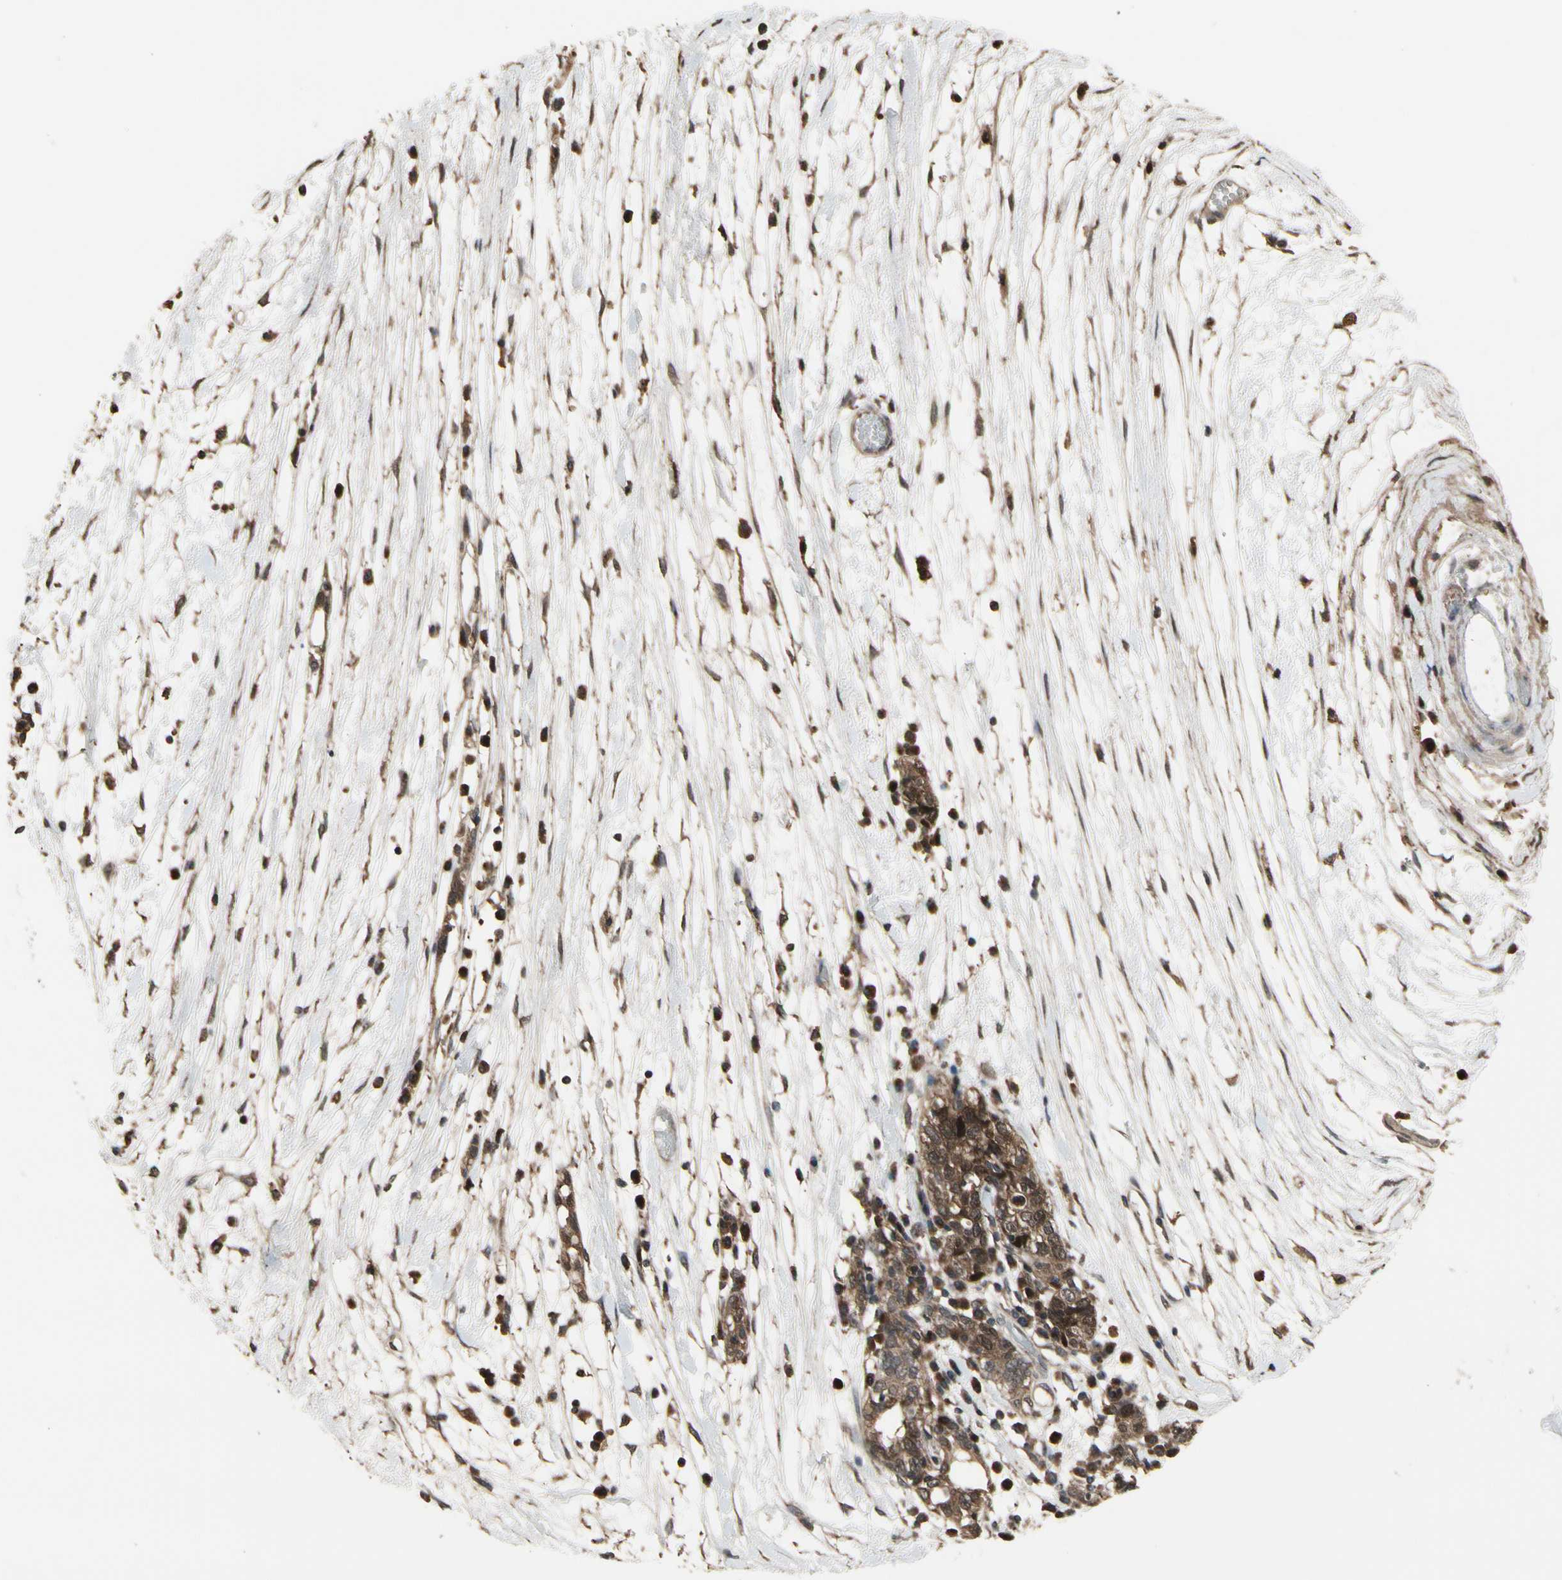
{"staining": {"intensity": "moderate", "quantity": "25%-75%", "location": "cytoplasmic/membranous,nuclear"}, "tissue": "ovarian cancer", "cell_type": "Tumor cells", "image_type": "cancer", "snomed": [{"axis": "morphology", "description": "Cystadenocarcinoma, serous, NOS"}, {"axis": "topography", "description": "Ovary"}], "caption": "The micrograph demonstrates a brown stain indicating the presence of a protein in the cytoplasmic/membranous and nuclear of tumor cells in serous cystadenocarcinoma (ovarian).", "gene": "CSF1R", "patient": {"sex": "female", "age": 71}}